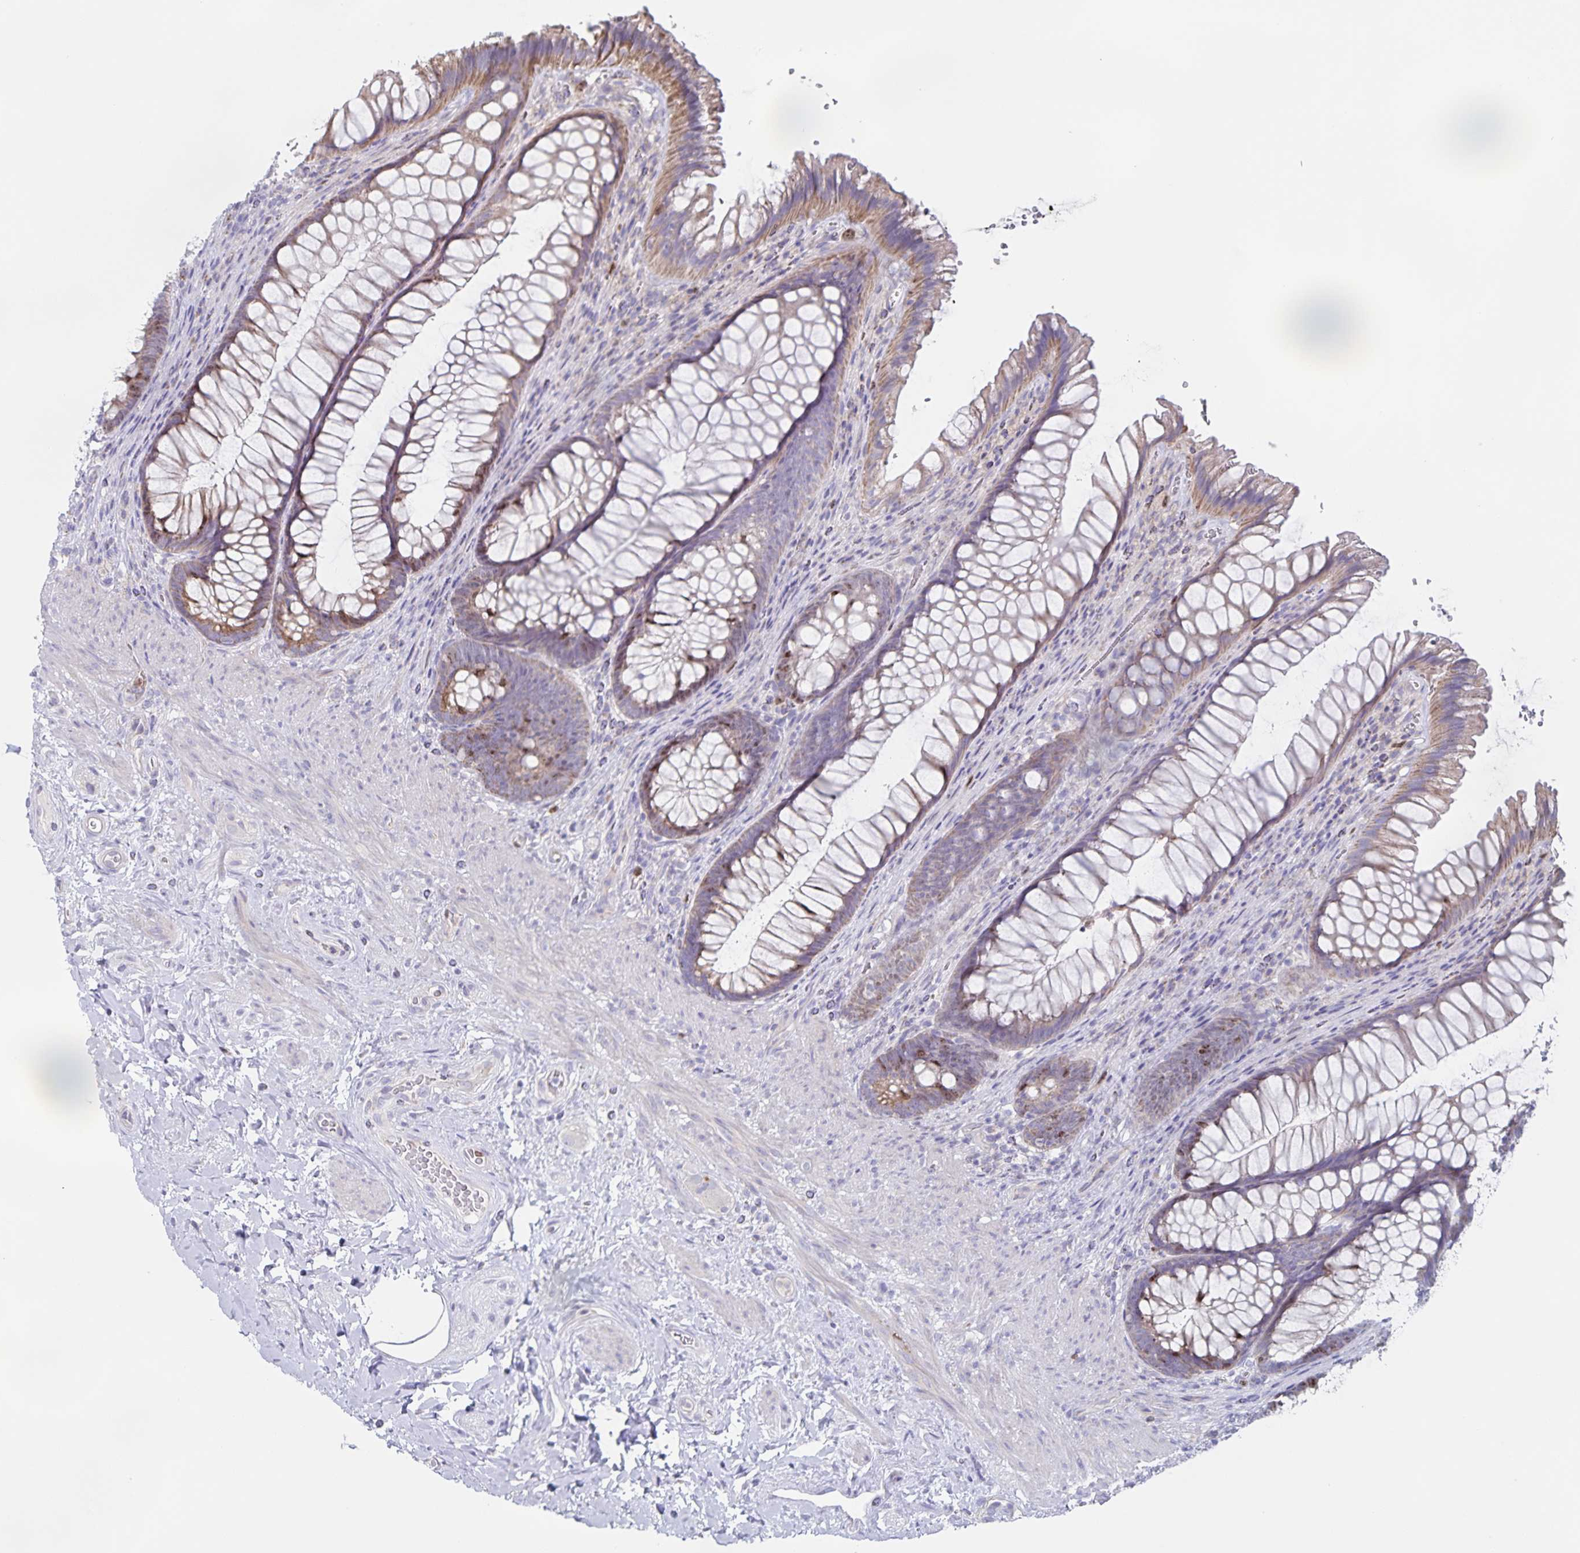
{"staining": {"intensity": "weak", "quantity": ">75%", "location": "cytoplasmic/membranous"}, "tissue": "rectum", "cell_type": "Glandular cells", "image_type": "normal", "snomed": [{"axis": "morphology", "description": "Normal tissue, NOS"}, {"axis": "topography", "description": "Rectum"}], "caption": "Immunohistochemistry image of normal rectum: human rectum stained using IHC demonstrates low levels of weak protein expression localized specifically in the cytoplasmic/membranous of glandular cells, appearing as a cytoplasmic/membranous brown color.", "gene": "CENPH", "patient": {"sex": "male", "age": 53}}